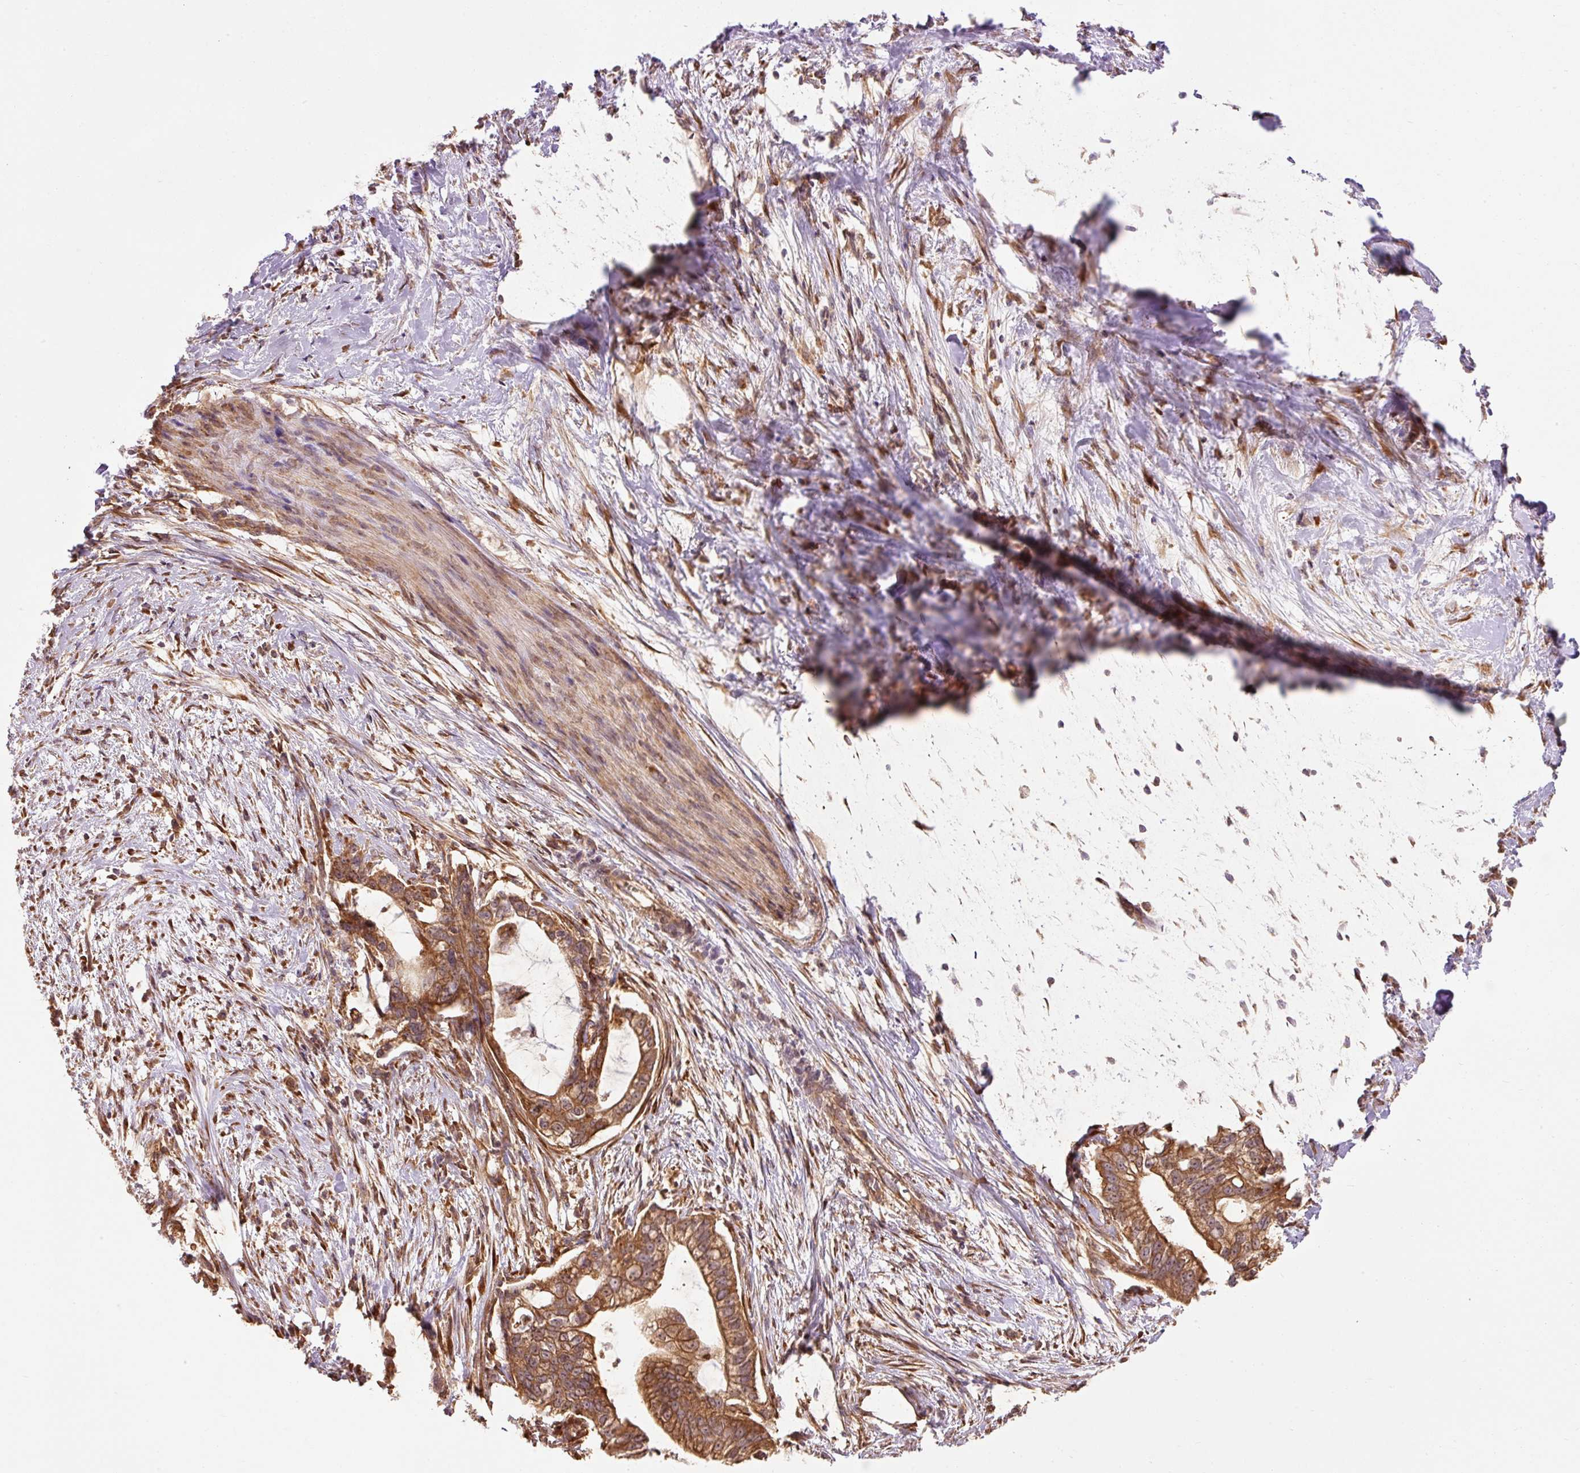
{"staining": {"intensity": "moderate", "quantity": ">75%", "location": "cytoplasmic/membranous"}, "tissue": "pancreatic cancer", "cell_type": "Tumor cells", "image_type": "cancer", "snomed": [{"axis": "morphology", "description": "Adenocarcinoma, NOS"}, {"axis": "topography", "description": "Pancreas"}], "caption": "Immunohistochemistry (IHC) micrograph of neoplastic tissue: human pancreatic adenocarcinoma stained using IHC reveals medium levels of moderate protein expression localized specifically in the cytoplasmic/membranous of tumor cells, appearing as a cytoplasmic/membranous brown color.", "gene": "PDAP1", "patient": {"sex": "male", "age": 70}}